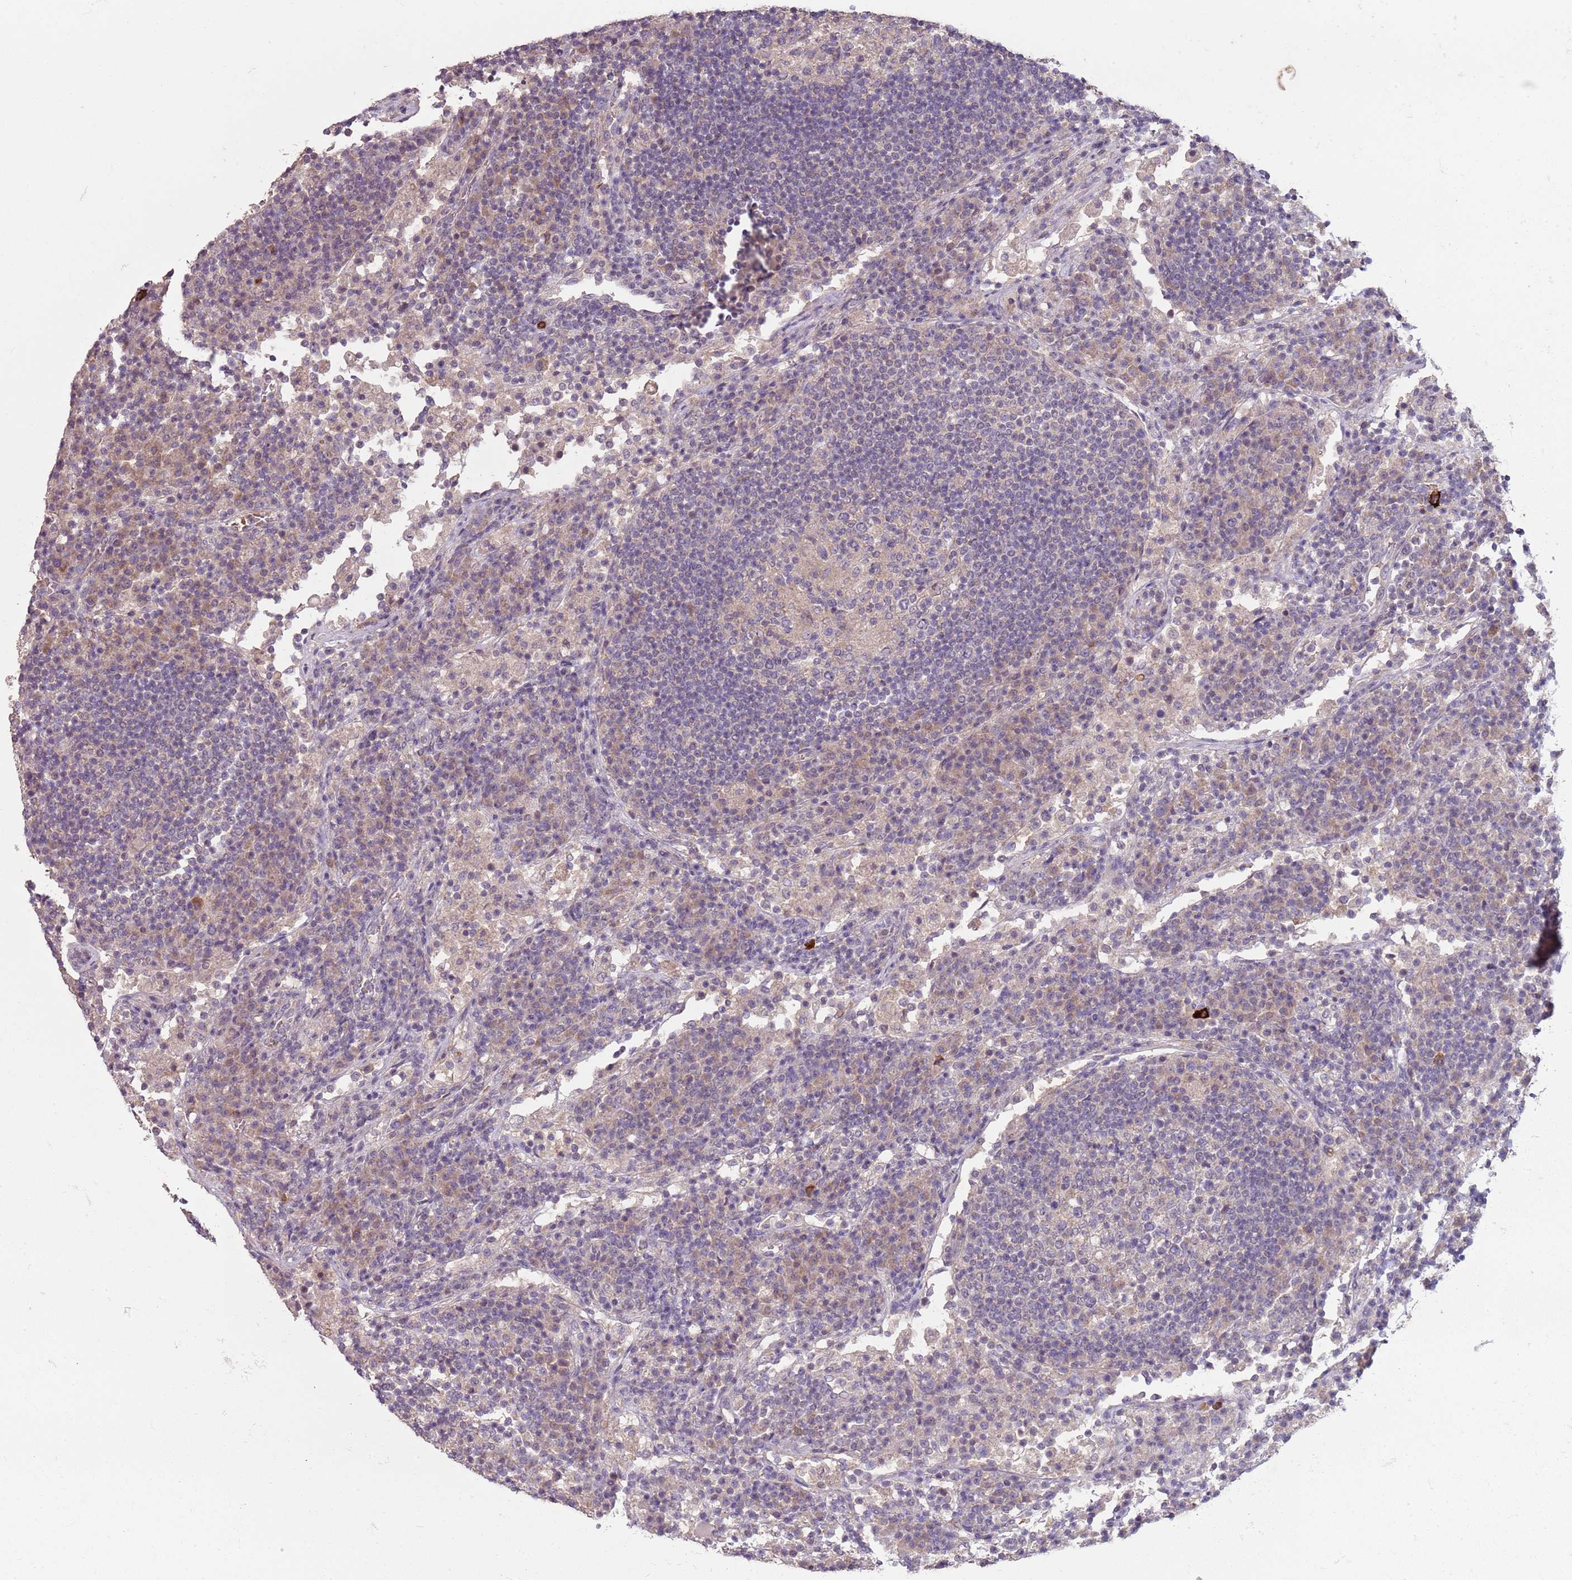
{"staining": {"intensity": "negative", "quantity": "none", "location": "none"}, "tissue": "lymph node", "cell_type": "Germinal center cells", "image_type": "normal", "snomed": [{"axis": "morphology", "description": "Normal tissue, NOS"}, {"axis": "topography", "description": "Lymph node"}], "caption": "This micrograph is of benign lymph node stained with immunohistochemistry (IHC) to label a protein in brown with the nuclei are counter-stained blue. There is no staining in germinal center cells. (DAB IHC with hematoxylin counter stain).", "gene": "TEKT4", "patient": {"sex": "female", "age": 53}}